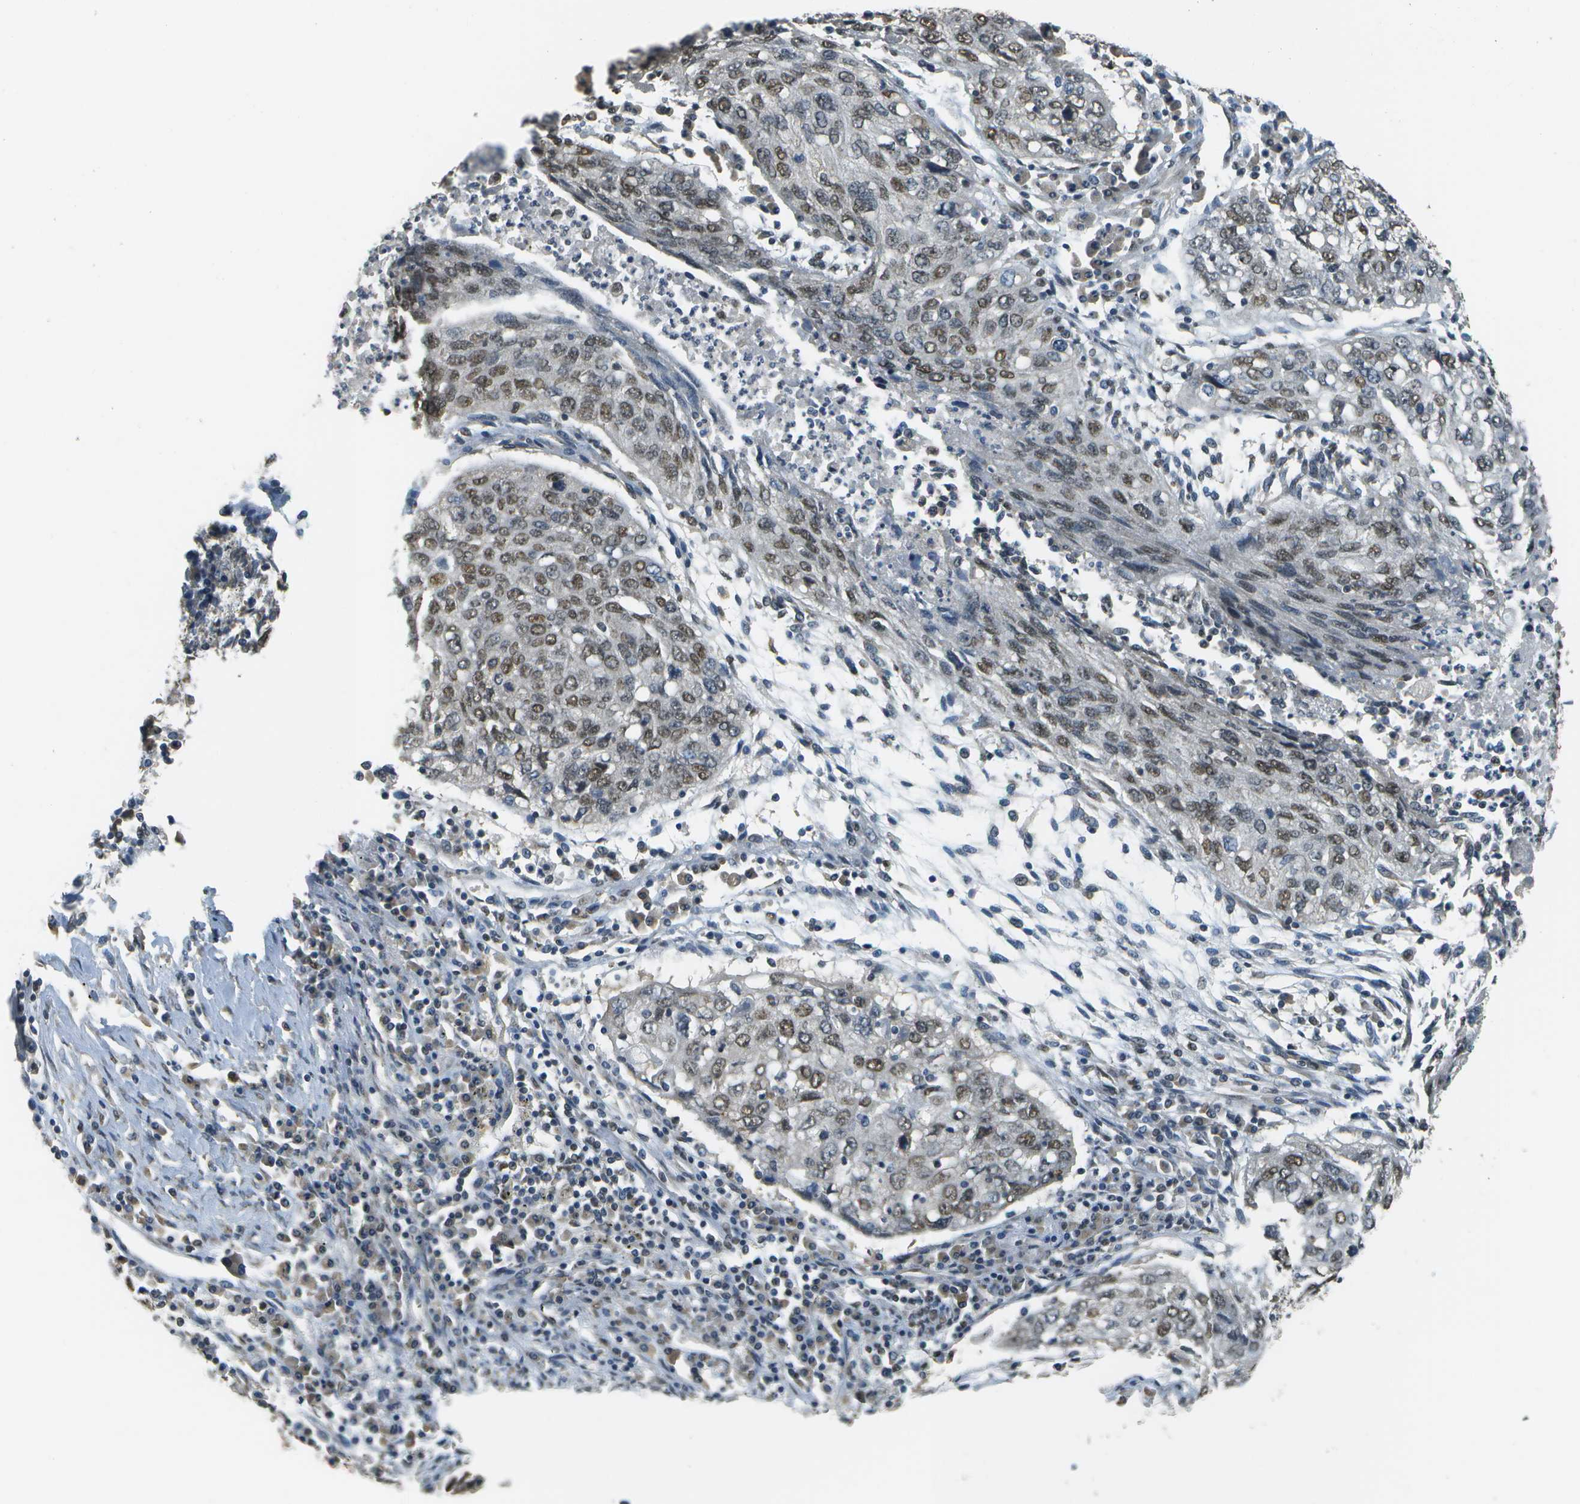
{"staining": {"intensity": "moderate", "quantity": ">75%", "location": "nuclear"}, "tissue": "lung cancer", "cell_type": "Tumor cells", "image_type": "cancer", "snomed": [{"axis": "morphology", "description": "Squamous cell carcinoma, NOS"}, {"axis": "topography", "description": "Lung"}], "caption": "This micrograph displays immunohistochemistry staining of lung cancer, with medium moderate nuclear positivity in approximately >75% of tumor cells.", "gene": "ABL2", "patient": {"sex": "female", "age": 63}}